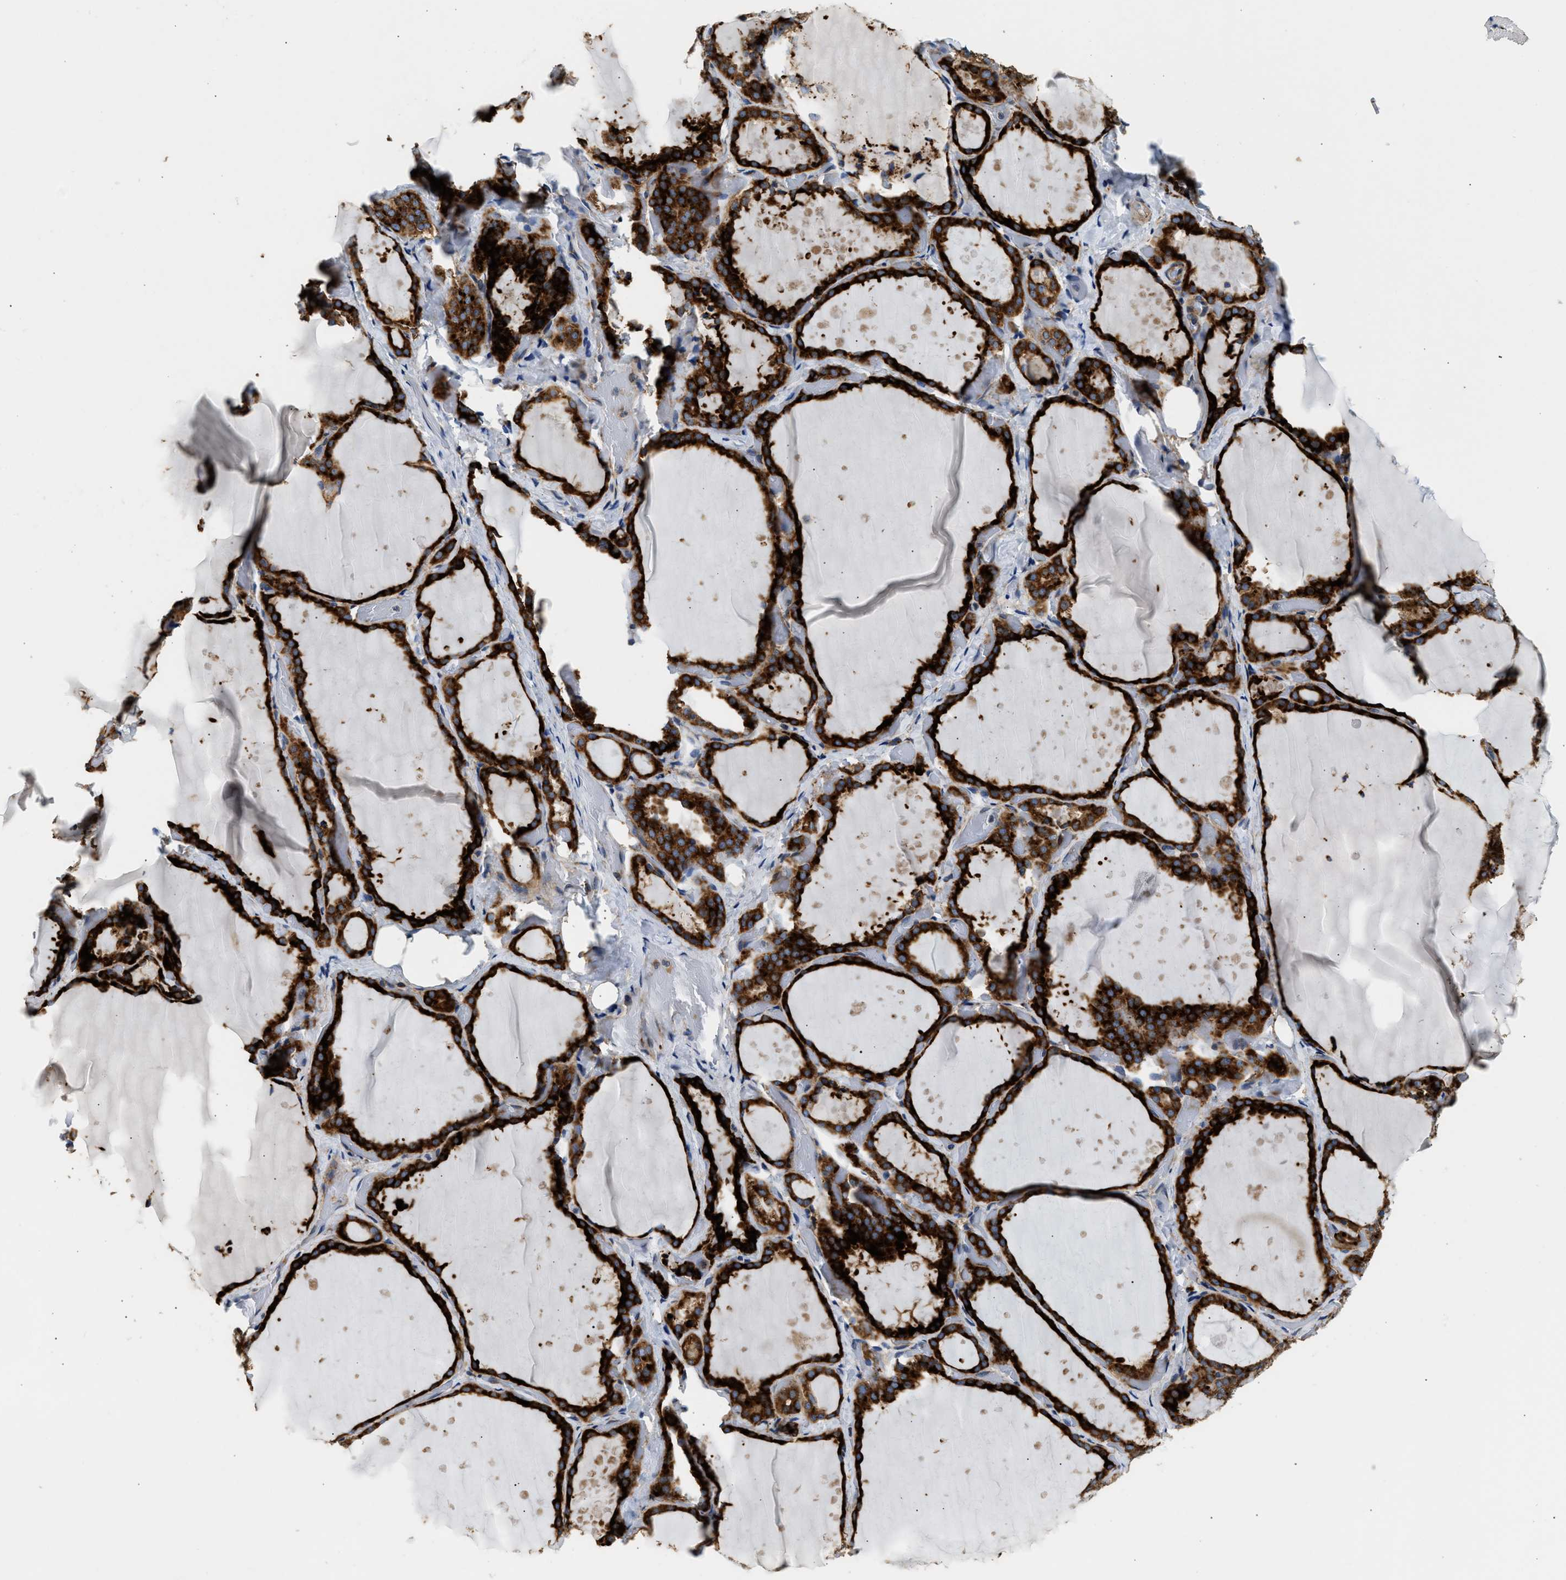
{"staining": {"intensity": "strong", "quantity": ">75%", "location": "cytoplasmic/membranous"}, "tissue": "thyroid gland", "cell_type": "Glandular cells", "image_type": "normal", "snomed": [{"axis": "morphology", "description": "Normal tissue, NOS"}, {"axis": "topography", "description": "Thyroid gland"}], "caption": "Thyroid gland stained with a brown dye exhibits strong cytoplasmic/membranous positive positivity in about >75% of glandular cells.", "gene": "AMZ1", "patient": {"sex": "female", "age": 44}}